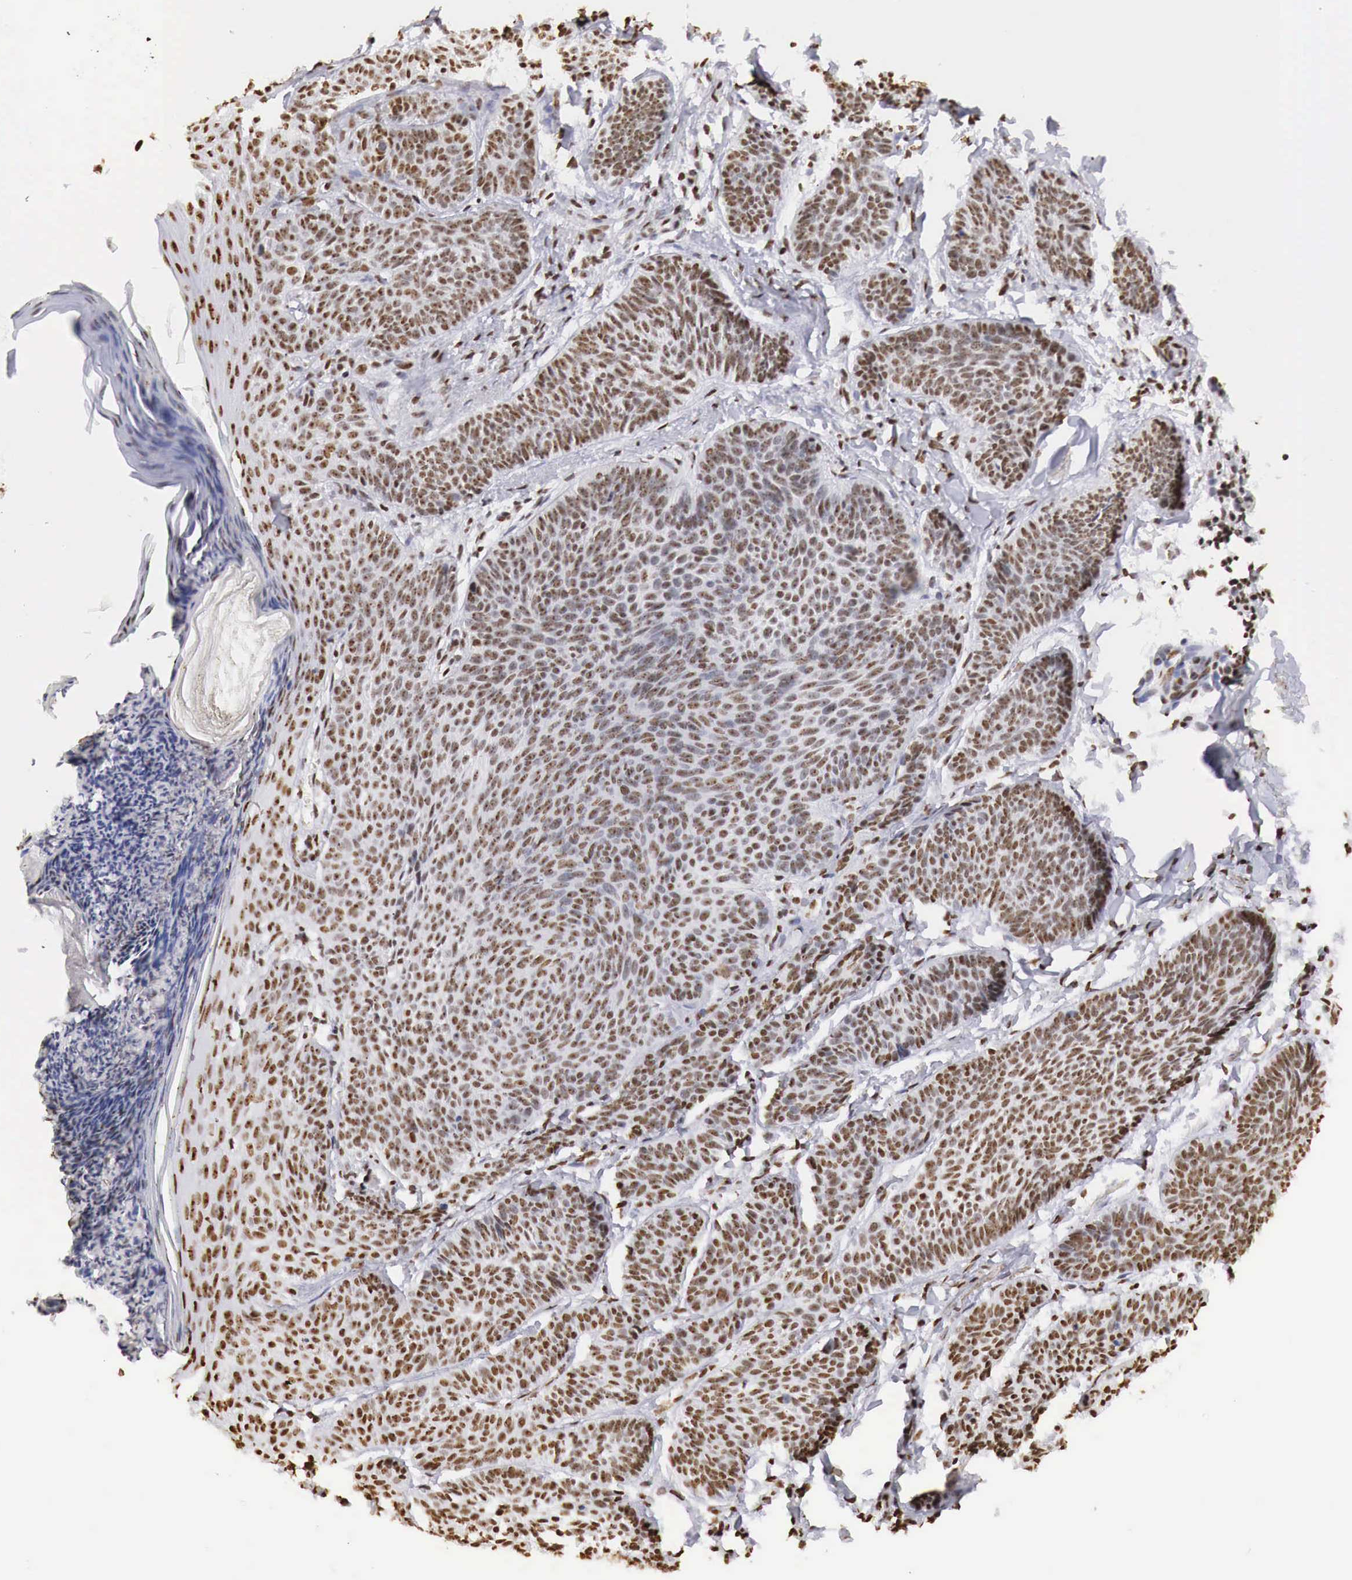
{"staining": {"intensity": "strong", "quantity": ">75%", "location": "nuclear"}, "tissue": "skin cancer", "cell_type": "Tumor cells", "image_type": "cancer", "snomed": [{"axis": "morphology", "description": "Basal cell carcinoma"}, {"axis": "topography", "description": "Skin"}], "caption": "Skin cancer stained with IHC demonstrates strong nuclear staining in approximately >75% of tumor cells. The staining was performed using DAB, with brown indicating positive protein expression. Nuclei are stained blue with hematoxylin.", "gene": "DKC1", "patient": {"sex": "female", "age": 62}}